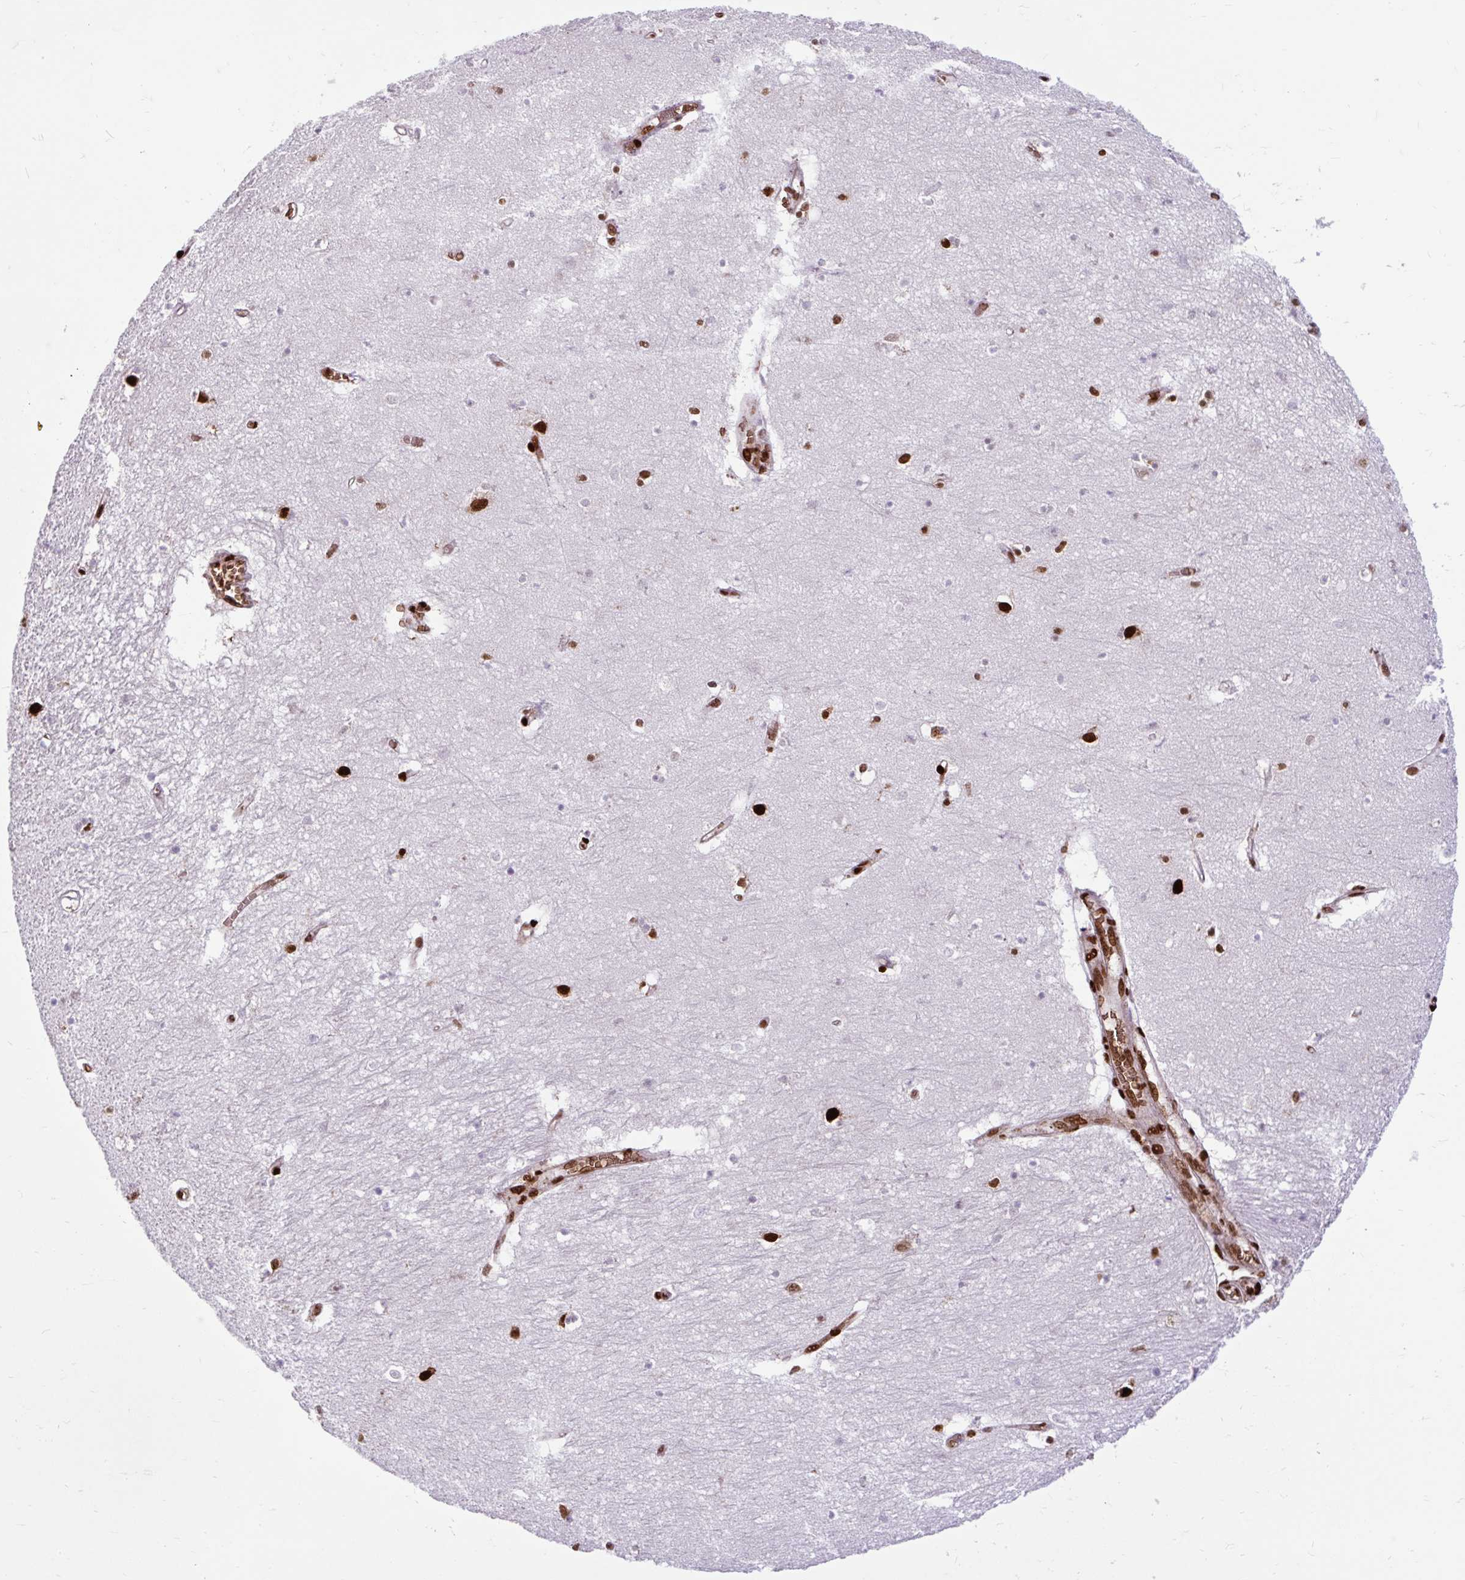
{"staining": {"intensity": "strong", "quantity": "25%-75%", "location": "nuclear"}, "tissue": "hippocampus", "cell_type": "Glial cells", "image_type": "normal", "snomed": [{"axis": "morphology", "description": "Normal tissue, NOS"}, {"axis": "topography", "description": "Hippocampus"}], "caption": "Immunohistochemistry (IHC) histopathology image of normal hippocampus stained for a protein (brown), which demonstrates high levels of strong nuclear expression in approximately 25%-75% of glial cells.", "gene": "FUS", "patient": {"sex": "female", "age": 64}}